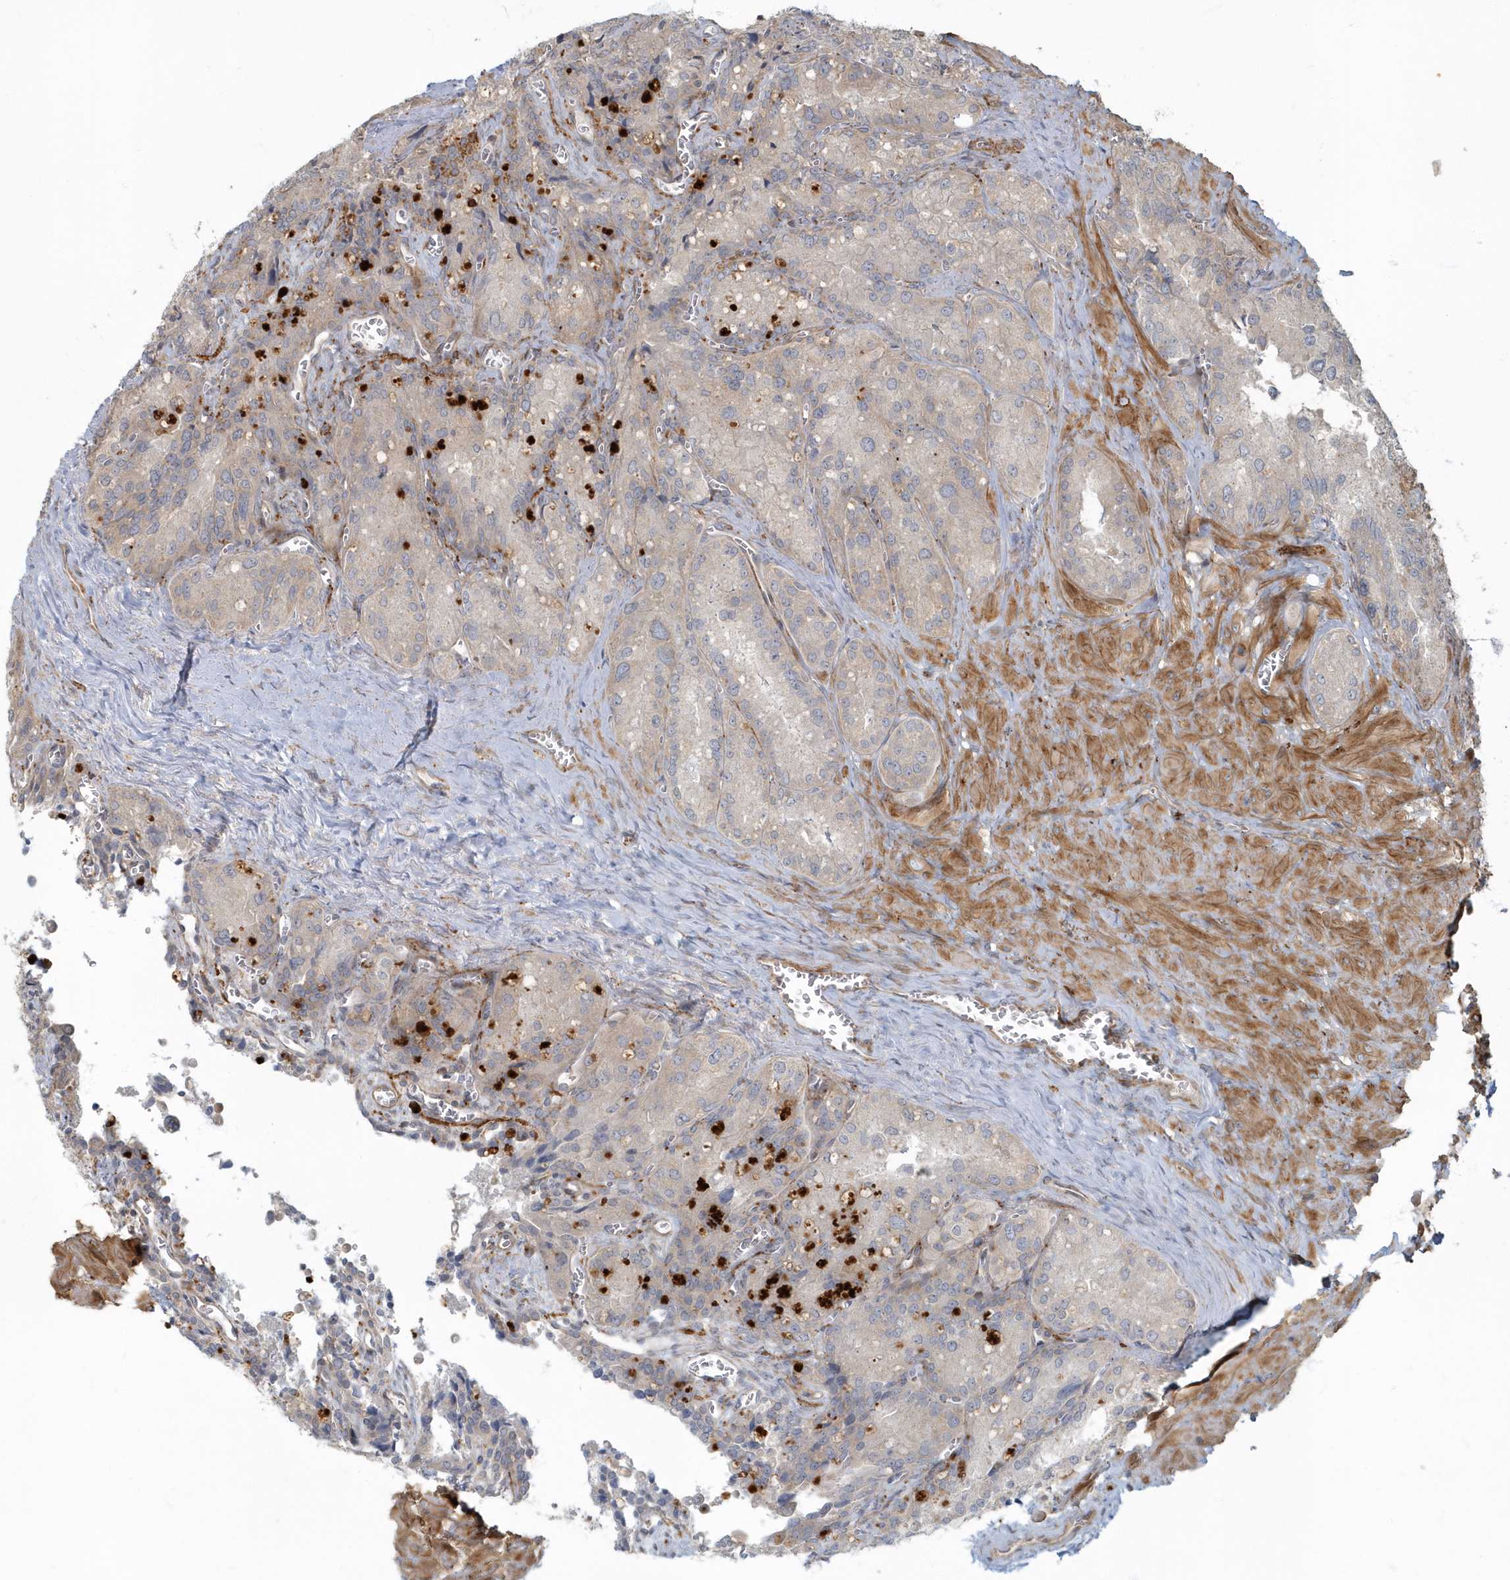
{"staining": {"intensity": "weak", "quantity": "<25%", "location": "cytoplasmic/membranous"}, "tissue": "seminal vesicle", "cell_type": "Glandular cells", "image_type": "normal", "snomed": [{"axis": "morphology", "description": "Normal tissue, NOS"}, {"axis": "topography", "description": "Seminal veicle"}], "caption": "A photomicrograph of seminal vesicle stained for a protein displays no brown staining in glandular cells.", "gene": "ARHGEF38", "patient": {"sex": "male", "age": 62}}